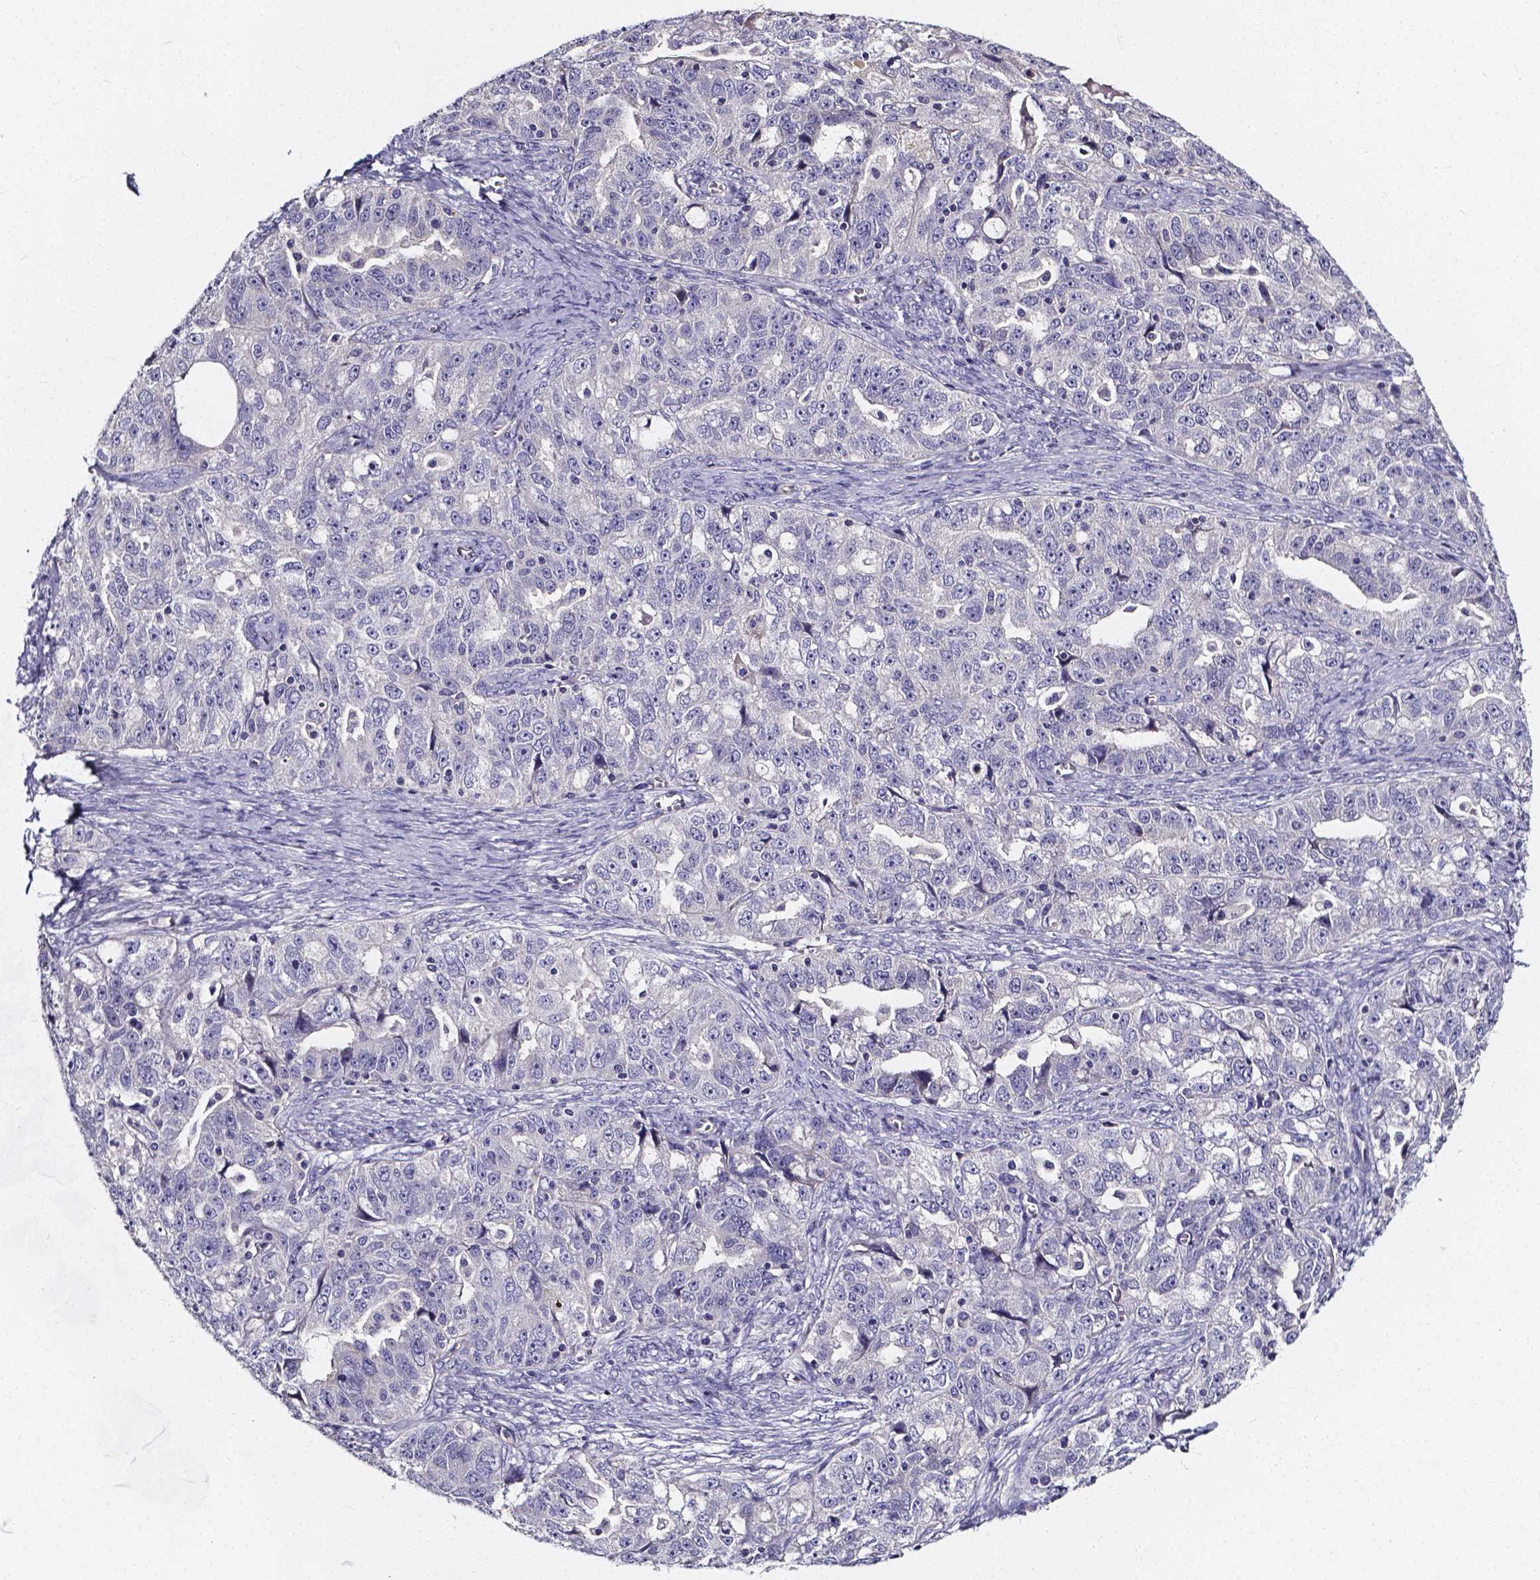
{"staining": {"intensity": "negative", "quantity": "none", "location": "none"}, "tissue": "ovarian cancer", "cell_type": "Tumor cells", "image_type": "cancer", "snomed": [{"axis": "morphology", "description": "Cystadenocarcinoma, serous, NOS"}, {"axis": "topography", "description": "Ovary"}], "caption": "Photomicrograph shows no protein expression in tumor cells of ovarian serous cystadenocarcinoma tissue.", "gene": "CACNG8", "patient": {"sex": "female", "age": 51}}